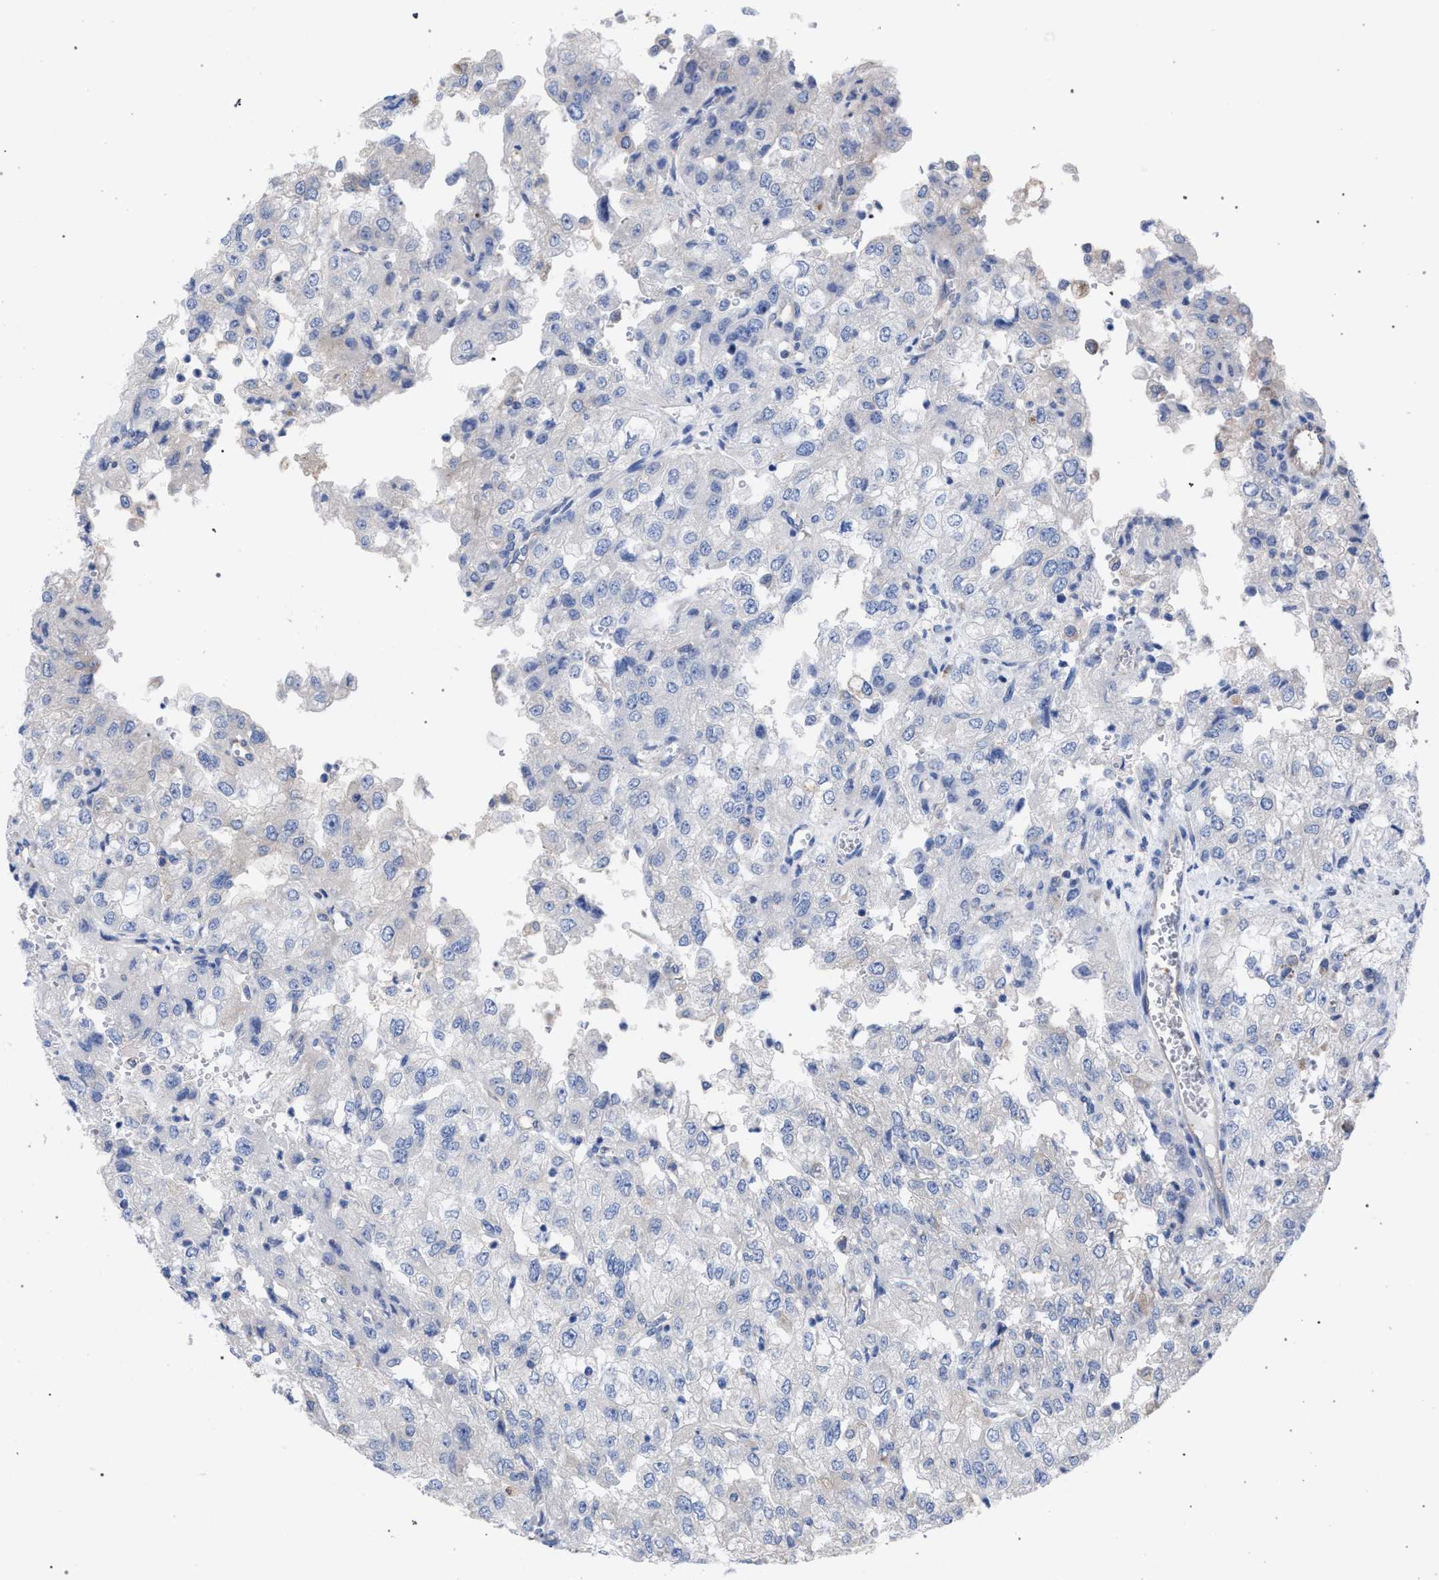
{"staining": {"intensity": "negative", "quantity": "none", "location": "none"}, "tissue": "renal cancer", "cell_type": "Tumor cells", "image_type": "cancer", "snomed": [{"axis": "morphology", "description": "Adenocarcinoma, NOS"}, {"axis": "topography", "description": "Kidney"}], "caption": "Immunohistochemical staining of human renal adenocarcinoma demonstrates no significant positivity in tumor cells. The staining was performed using DAB (3,3'-diaminobenzidine) to visualize the protein expression in brown, while the nuclei were stained in blue with hematoxylin (Magnification: 20x).", "gene": "GMPR", "patient": {"sex": "female", "age": 54}}